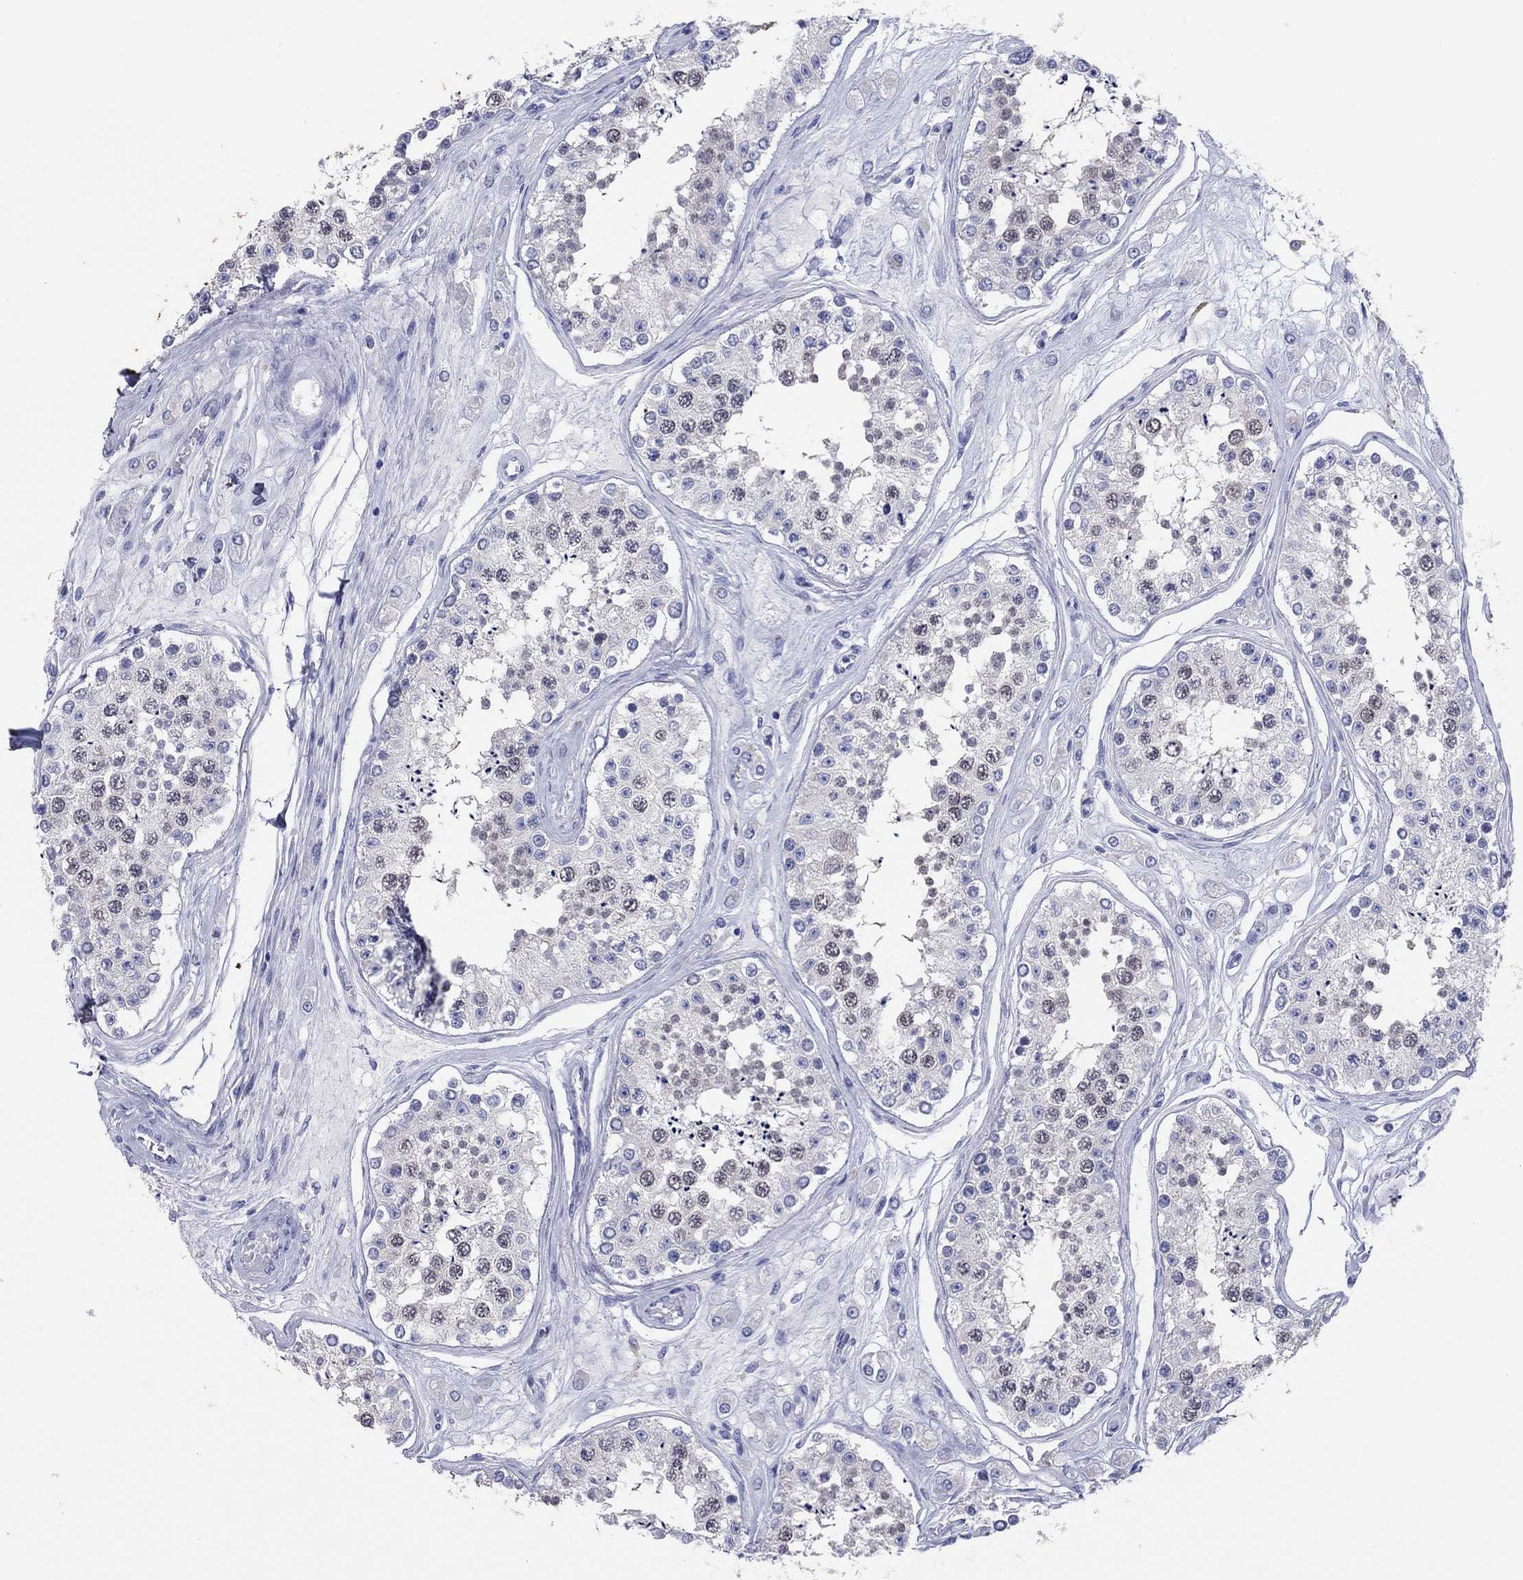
{"staining": {"intensity": "weak", "quantity": "<25%", "location": "nuclear"}, "tissue": "testis", "cell_type": "Cells in seminiferous ducts", "image_type": "normal", "snomed": [{"axis": "morphology", "description": "Normal tissue, NOS"}, {"axis": "topography", "description": "Testis"}], "caption": "Immunohistochemistry image of unremarkable testis: human testis stained with DAB (3,3'-diaminobenzidine) exhibits no significant protein expression in cells in seminiferous ducts. (DAB immunohistochemistry with hematoxylin counter stain).", "gene": "ERICH3", "patient": {"sex": "male", "age": 25}}